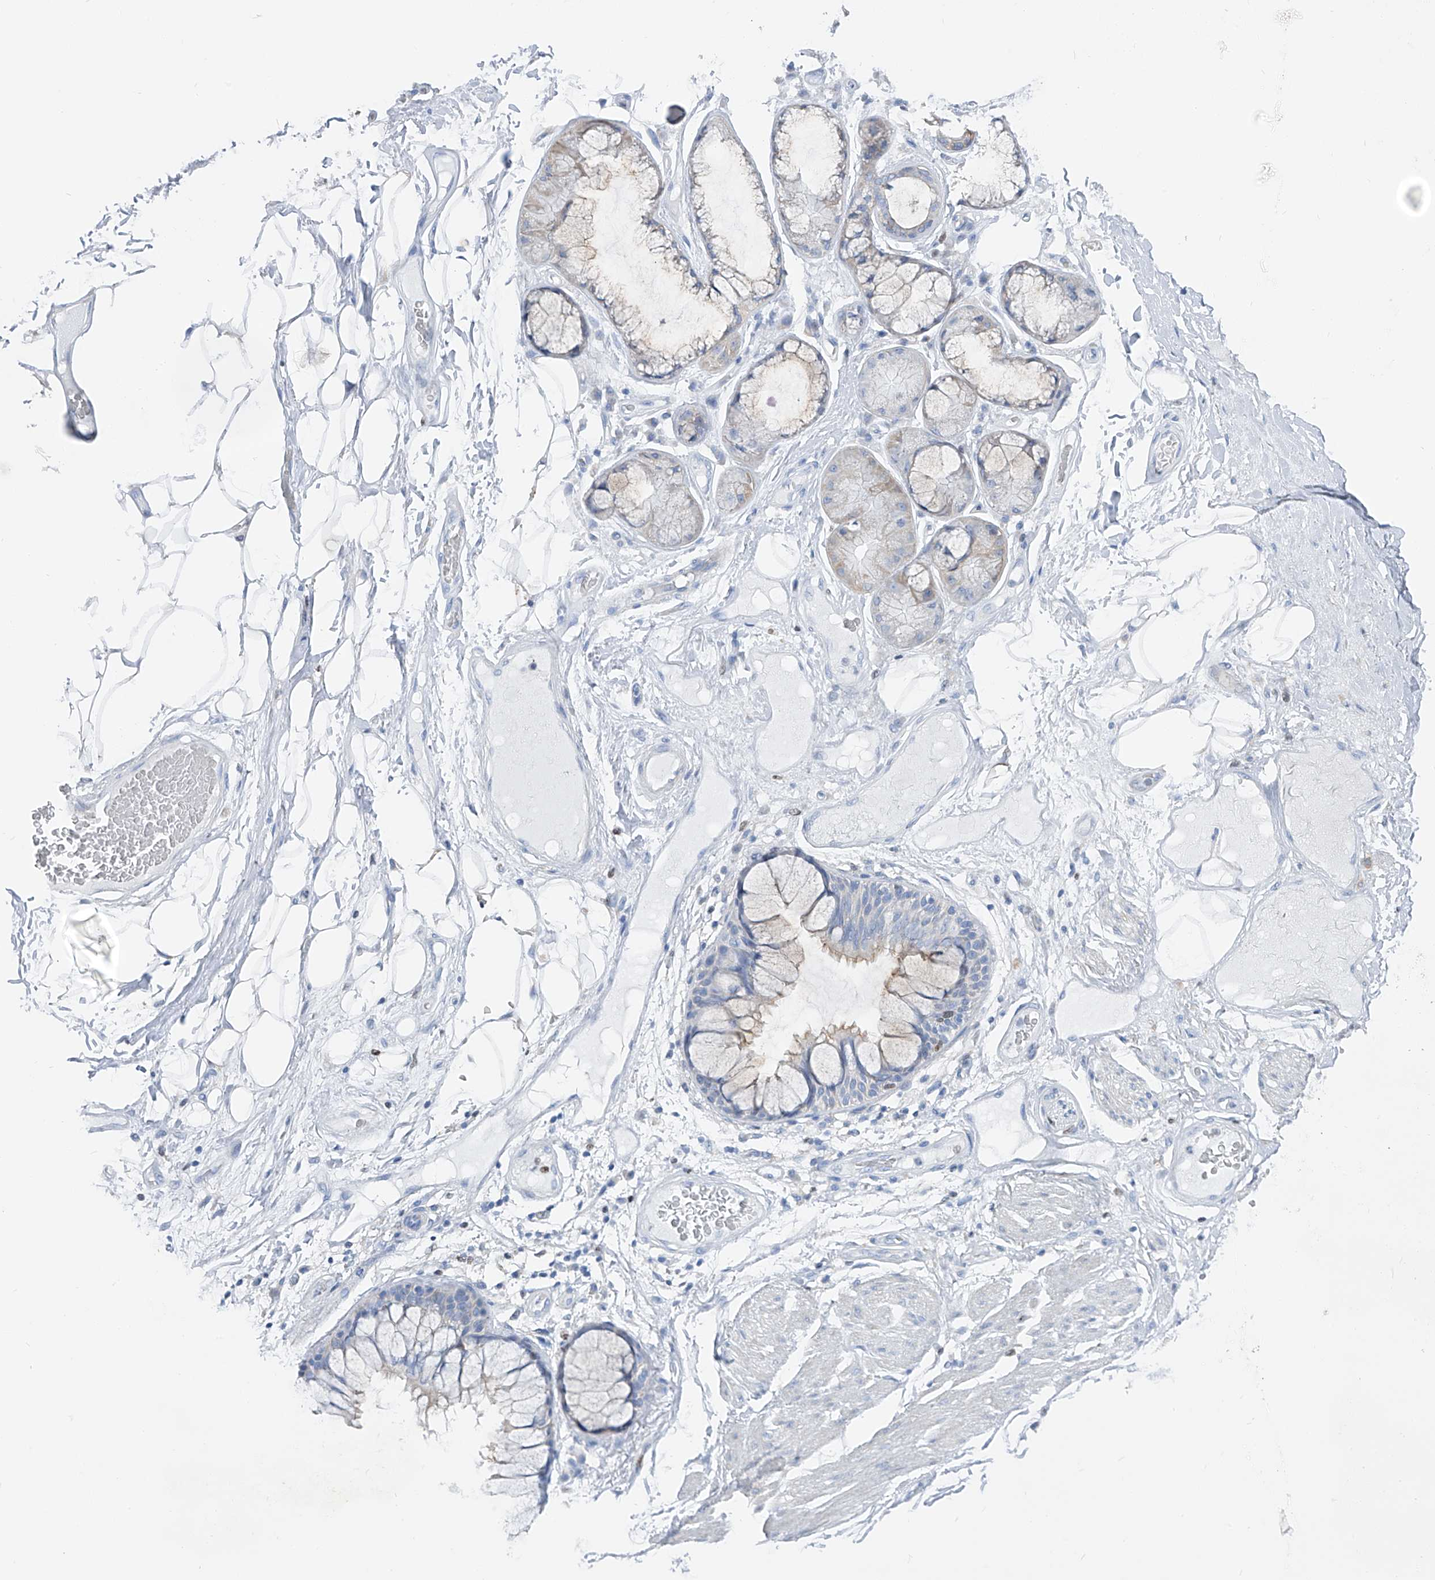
{"staining": {"intensity": "negative", "quantity": "none", "location": "none"}, "tissue": "adipose tissue", "cell_type": "Adipocytes", "image_type": "normal", "snomed": [{"axis": "morphology", "description": "Normal tissue, NOS"}, {"axis": "topography", "description": "Bronchus"}], "caption": "Human adipose tissue stained for a protein using immunohistochemistry (IHC) demonstrates no staining in adipocytes.", "gene": "FRS3", "patient": {"sex": "male", "age": 66}}